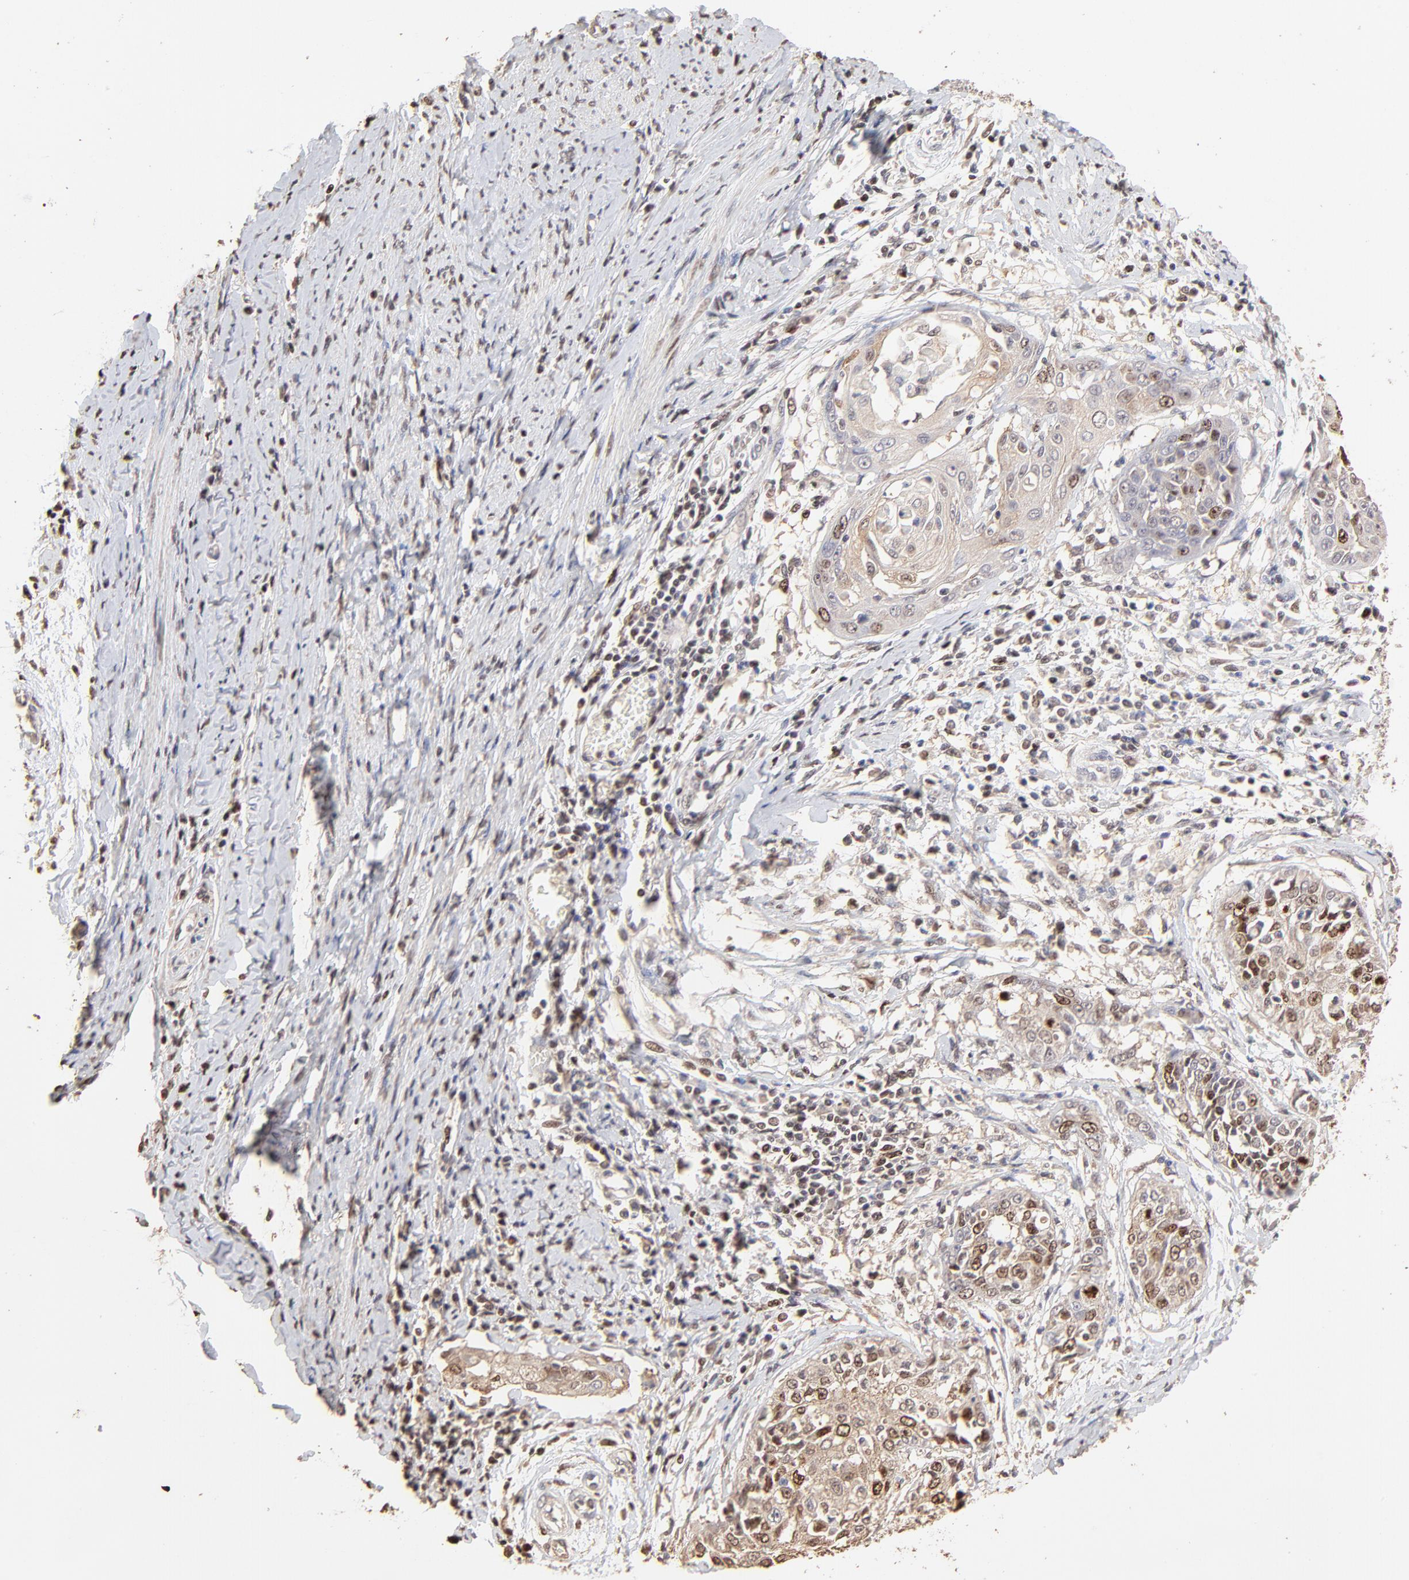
{"staining": {"intensity": "moderate", "quantity": "25%-75%", "location": "nuclear"}, "tissue": "cervical cancer", "cell_type": "Tumor cells", "image_type": "cancer", "snomed": [{"axis": "morphology", "description": "Squamous cell carcinoma, NOS"}, {"axis": "topography", "description": "Cervix"}], "caption": "Moderate nuclear staining for a protein is present in approximately 25%-75% of tumor cells of cervical cancer (squamous cell carcinoma) using immunohistochemistry.", "gene": "BIRC5", "patient": {"sex": "female", "age": 64}}